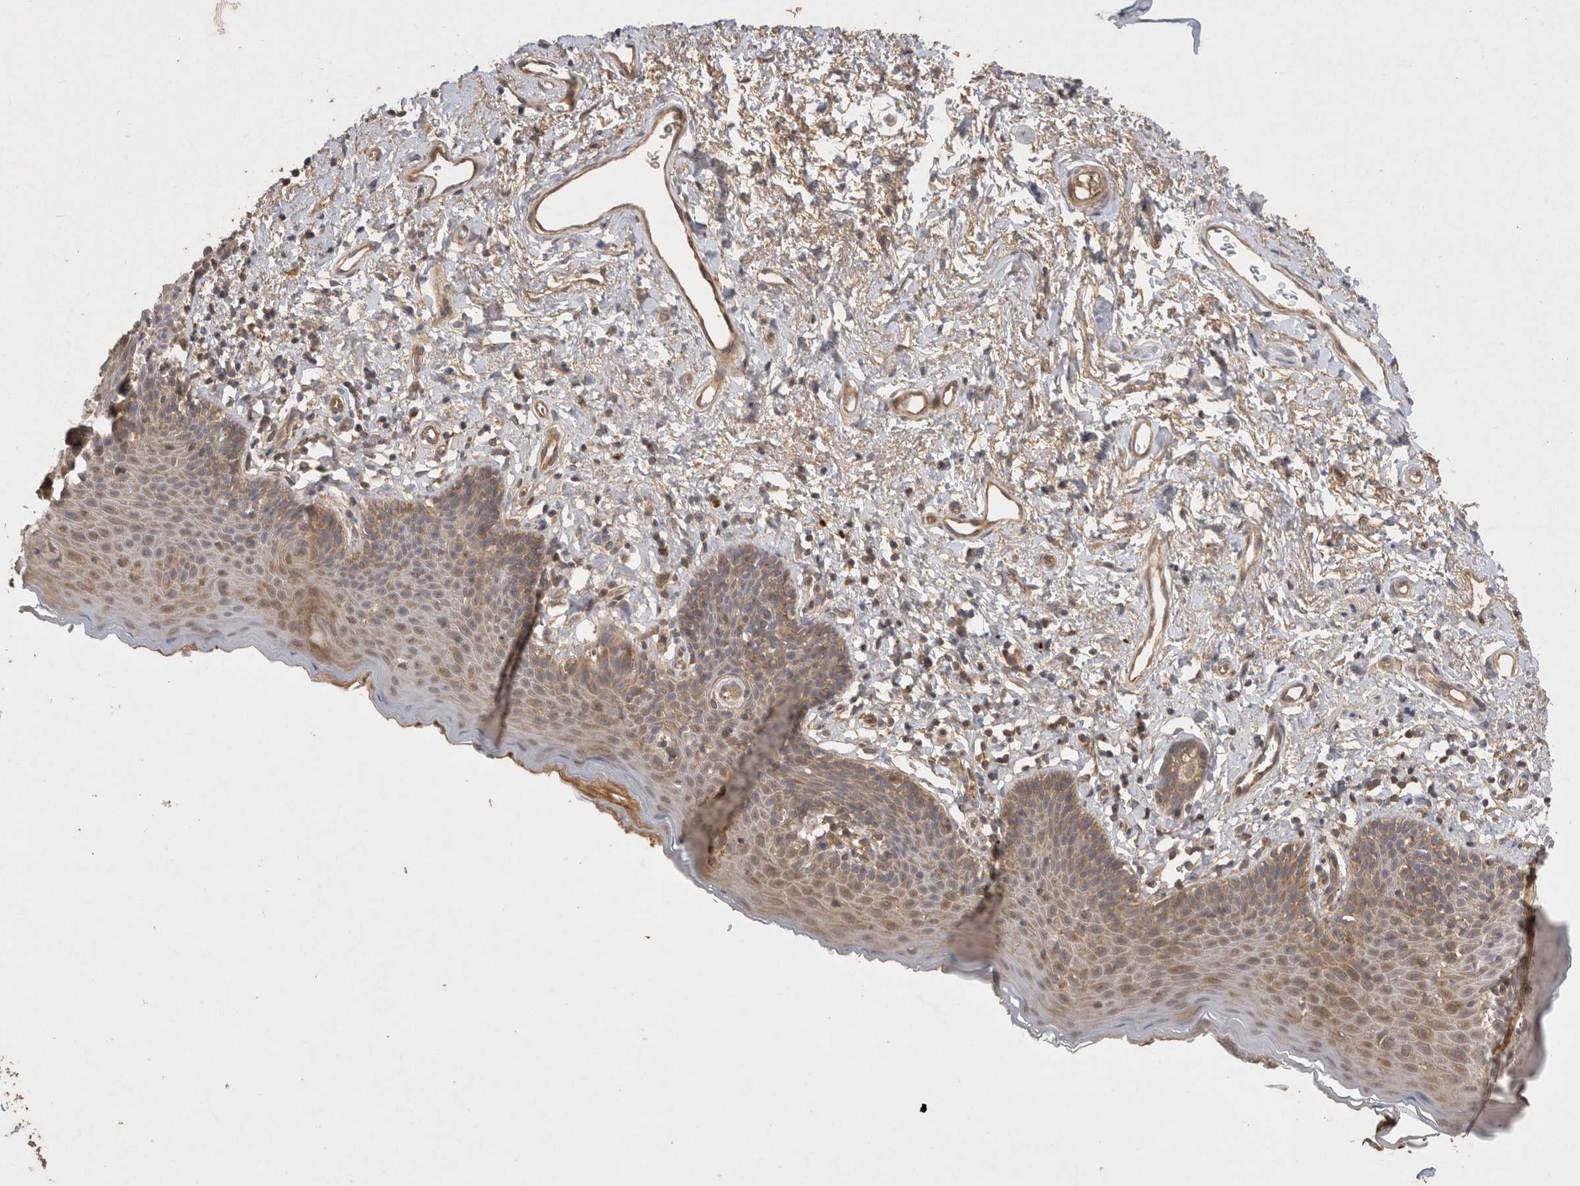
{"staining": {"intensity": "weak", "quantity": ">75%", "location": "cytoplasmic/membranous"}, "tissue": "skin", "cell_type": "Epidermal cells", "image_type": "normal", "snomed": [{"axis": "morphology", "description": "Normal tissue, NOS"}, {"axis": "topography", "description": "Vulva"}], "caption": "This image demonstrates immunohistochemistry (IHC) staining of unremarkable skin, with low weak cytoplasmic/membranous expression in approximately >75% of epidermal cells.", "gene": "PPP1R42", "patient": {"sex": "female", "age": 66}}